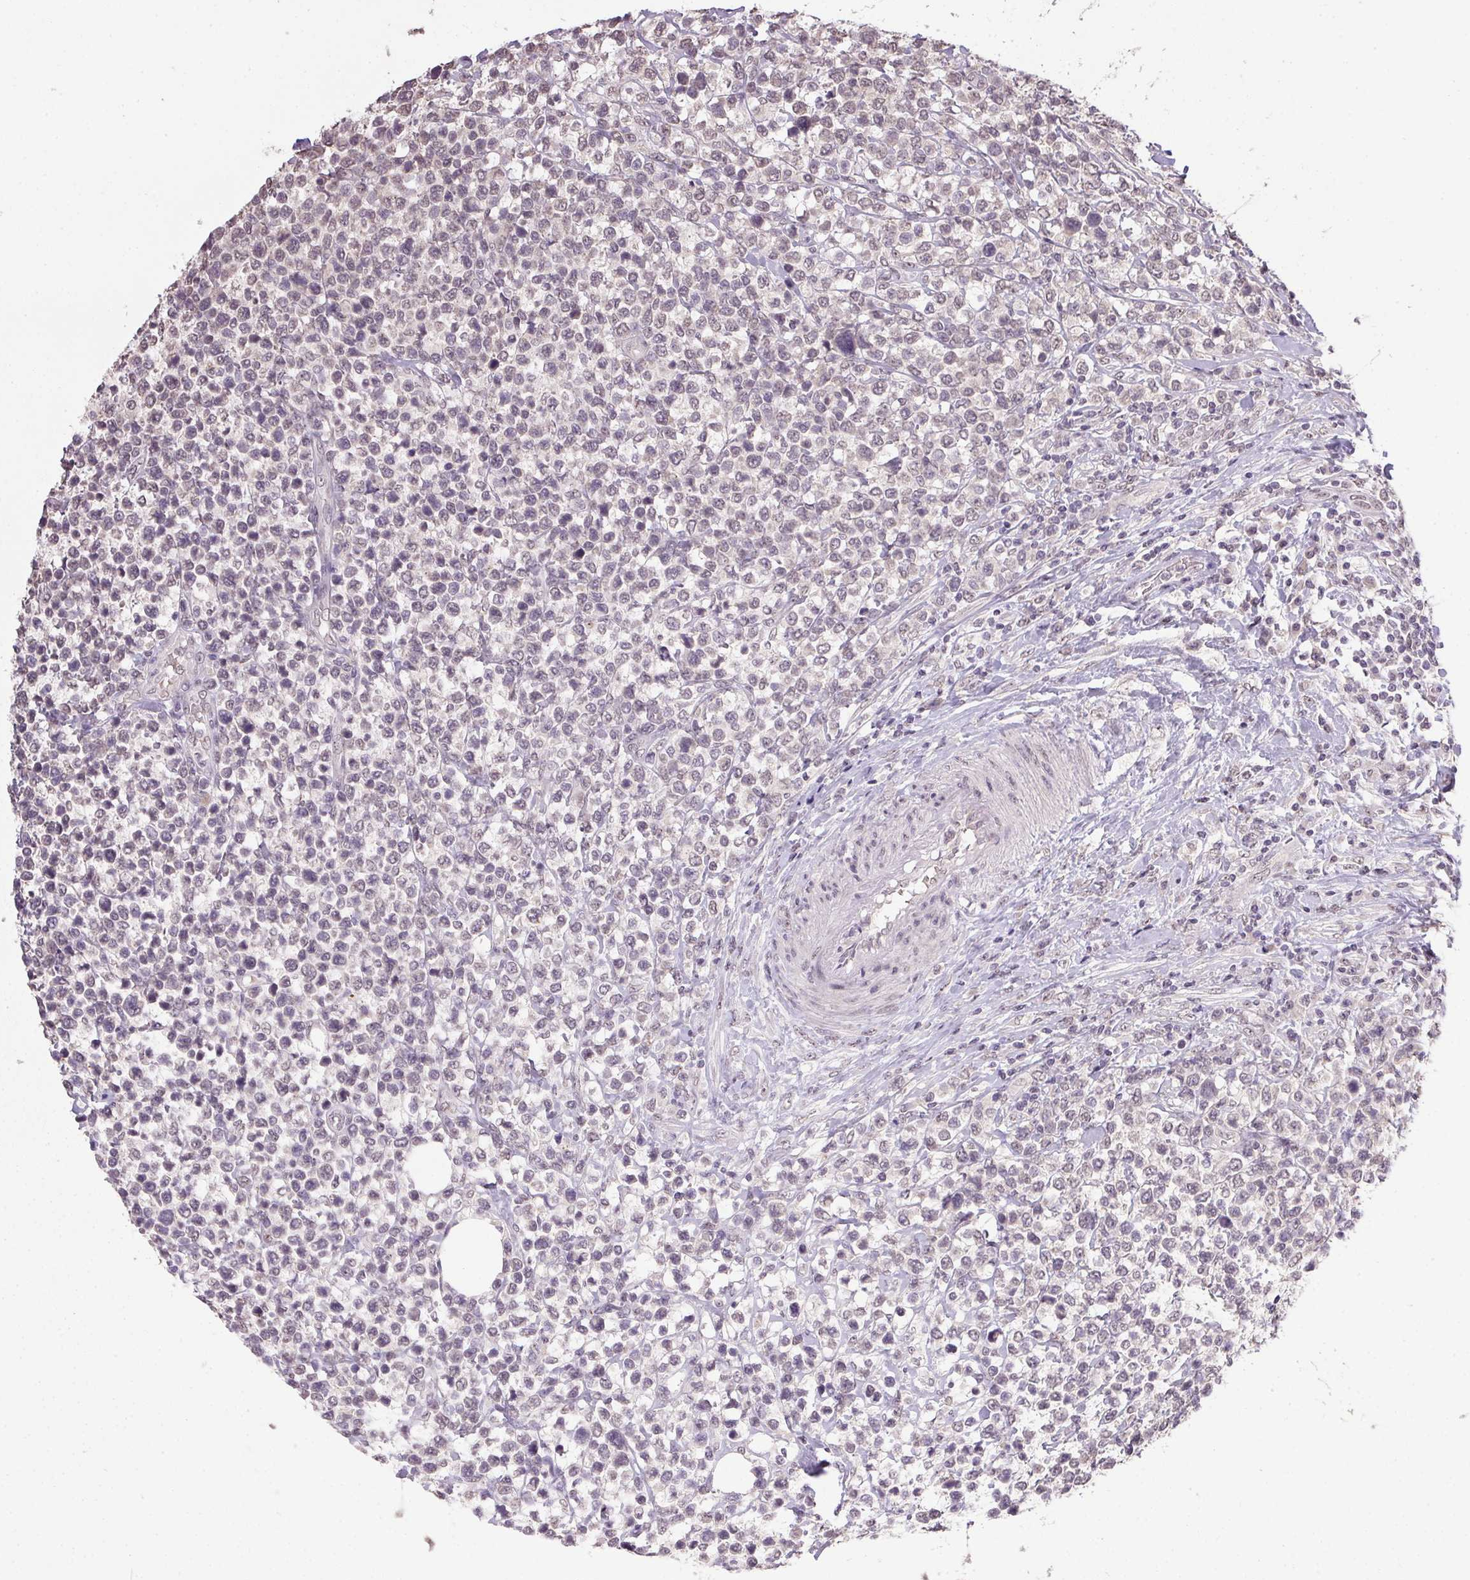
{"staining": {"intensity": "weak", "quantity": "<25%", "location": "nuclear"}, "tissue": "lymphoma", "cell_type": "Tumor cells", "image_type": "cancer", "snomed": [{"axis": "morphology", "description": "Malignant lymphoma, non-Hodgkin's type, High grade"}, {"axis": "topography", "description": "Soft tissue"}], "caption": "This is an immunohistochemistry micrograph of lymphoma. There is no positivity in tumor cells.", "gene": "PPP4R4", "patient": {"sex": "female", "age": 56}}